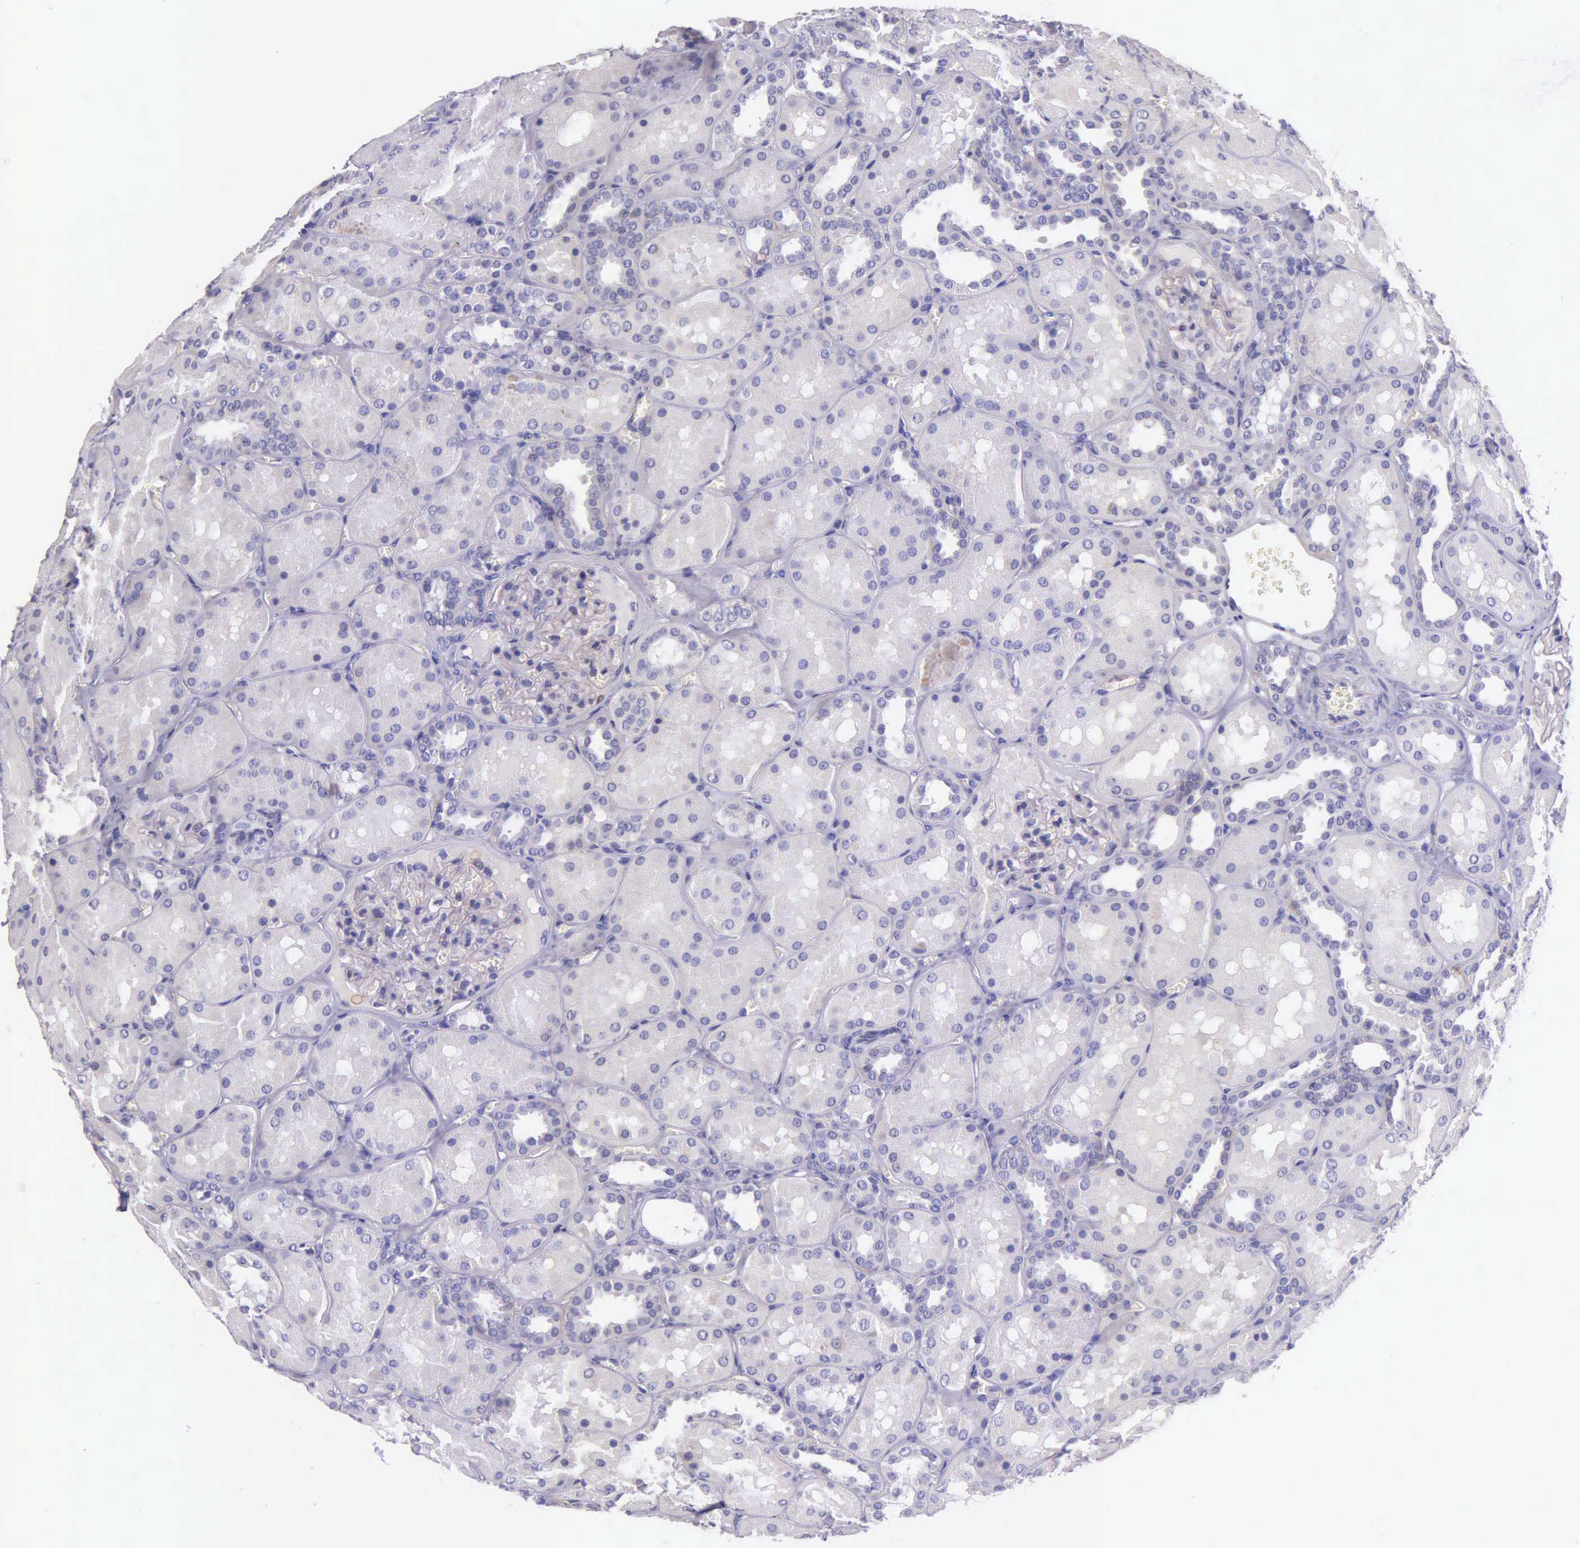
{"staining": {"intensity": "weak", "quantity": ">75%", "location": "cytoplasmic/membranous"}, "tissue": "kidney", "cell_type": "Cells in glomeruli", "image_type": "normal", "snomed": [{"axis": "morphology", "description": "Normal tissue, NOS"}, {"axis": "topography", "description": "Kidney"}], "caption": "Weak cytoplasmic/membranous protein positivity is appreciated in approximately >75% of cells in glomeruli in kidney.", "gene": "THSD7A", "patient": {"sex": "female", "age": 52}}